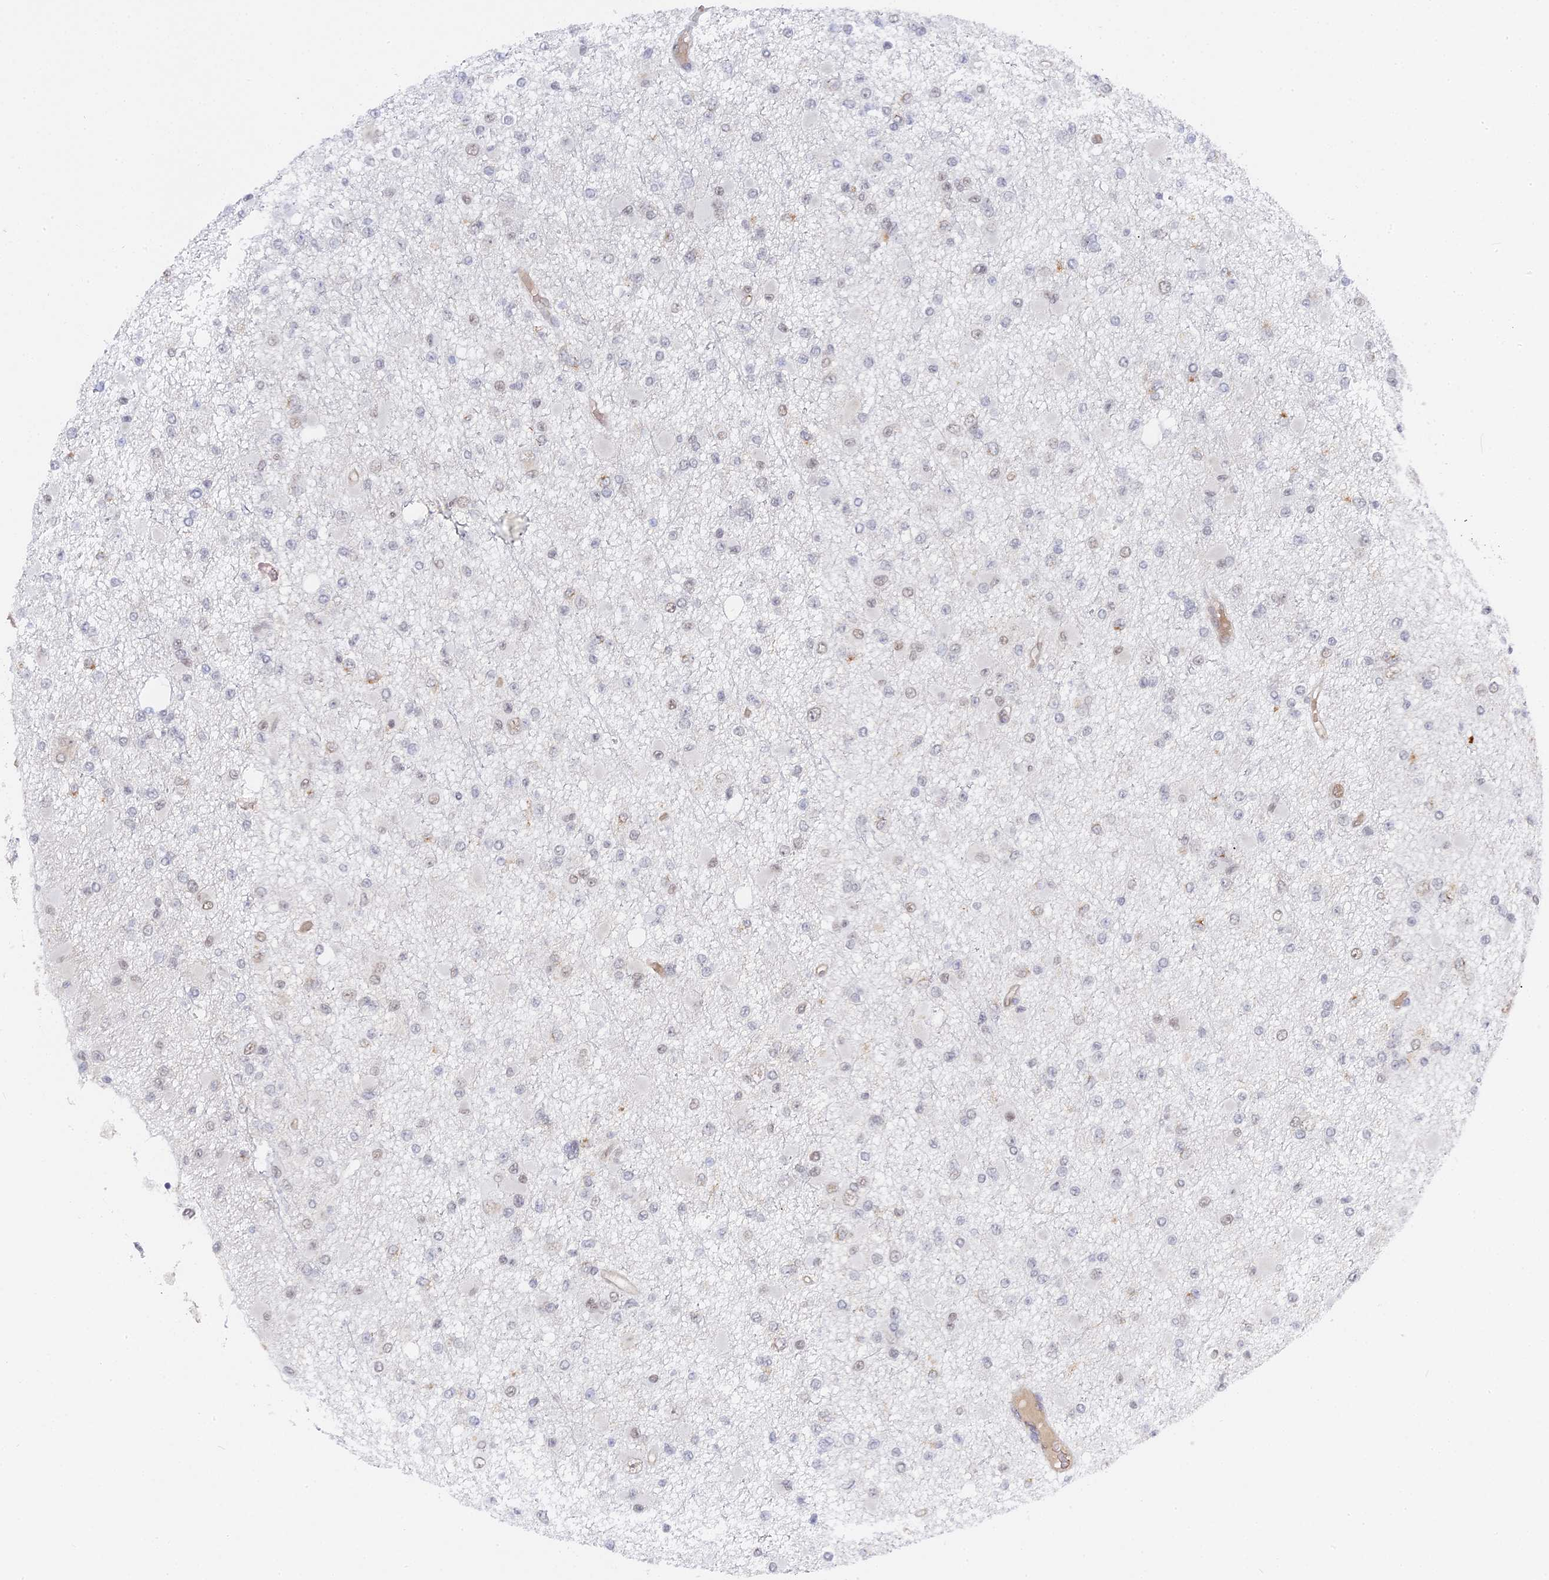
{"staining": {"intensity": "weak", "quantity": "<25%", "location": "nuclear"}, "tissue": "glioma", "cell_type": "Tumor cells", "image_type": "cancer", "snomed": [{"axis": "morphology", "description": "Glioma, malignant, Low grade"}, {"axis": "topography", "description": "Brain"}], "caption": "A photomicrograph of low-grade glioma (malignant) stained for a protein reveals no brown staining in tumor cells. (IHC, brightfield microscopy, high magnification).", "gene": "CCDC85A", "patient": {"sex": "female", "age": 22}}